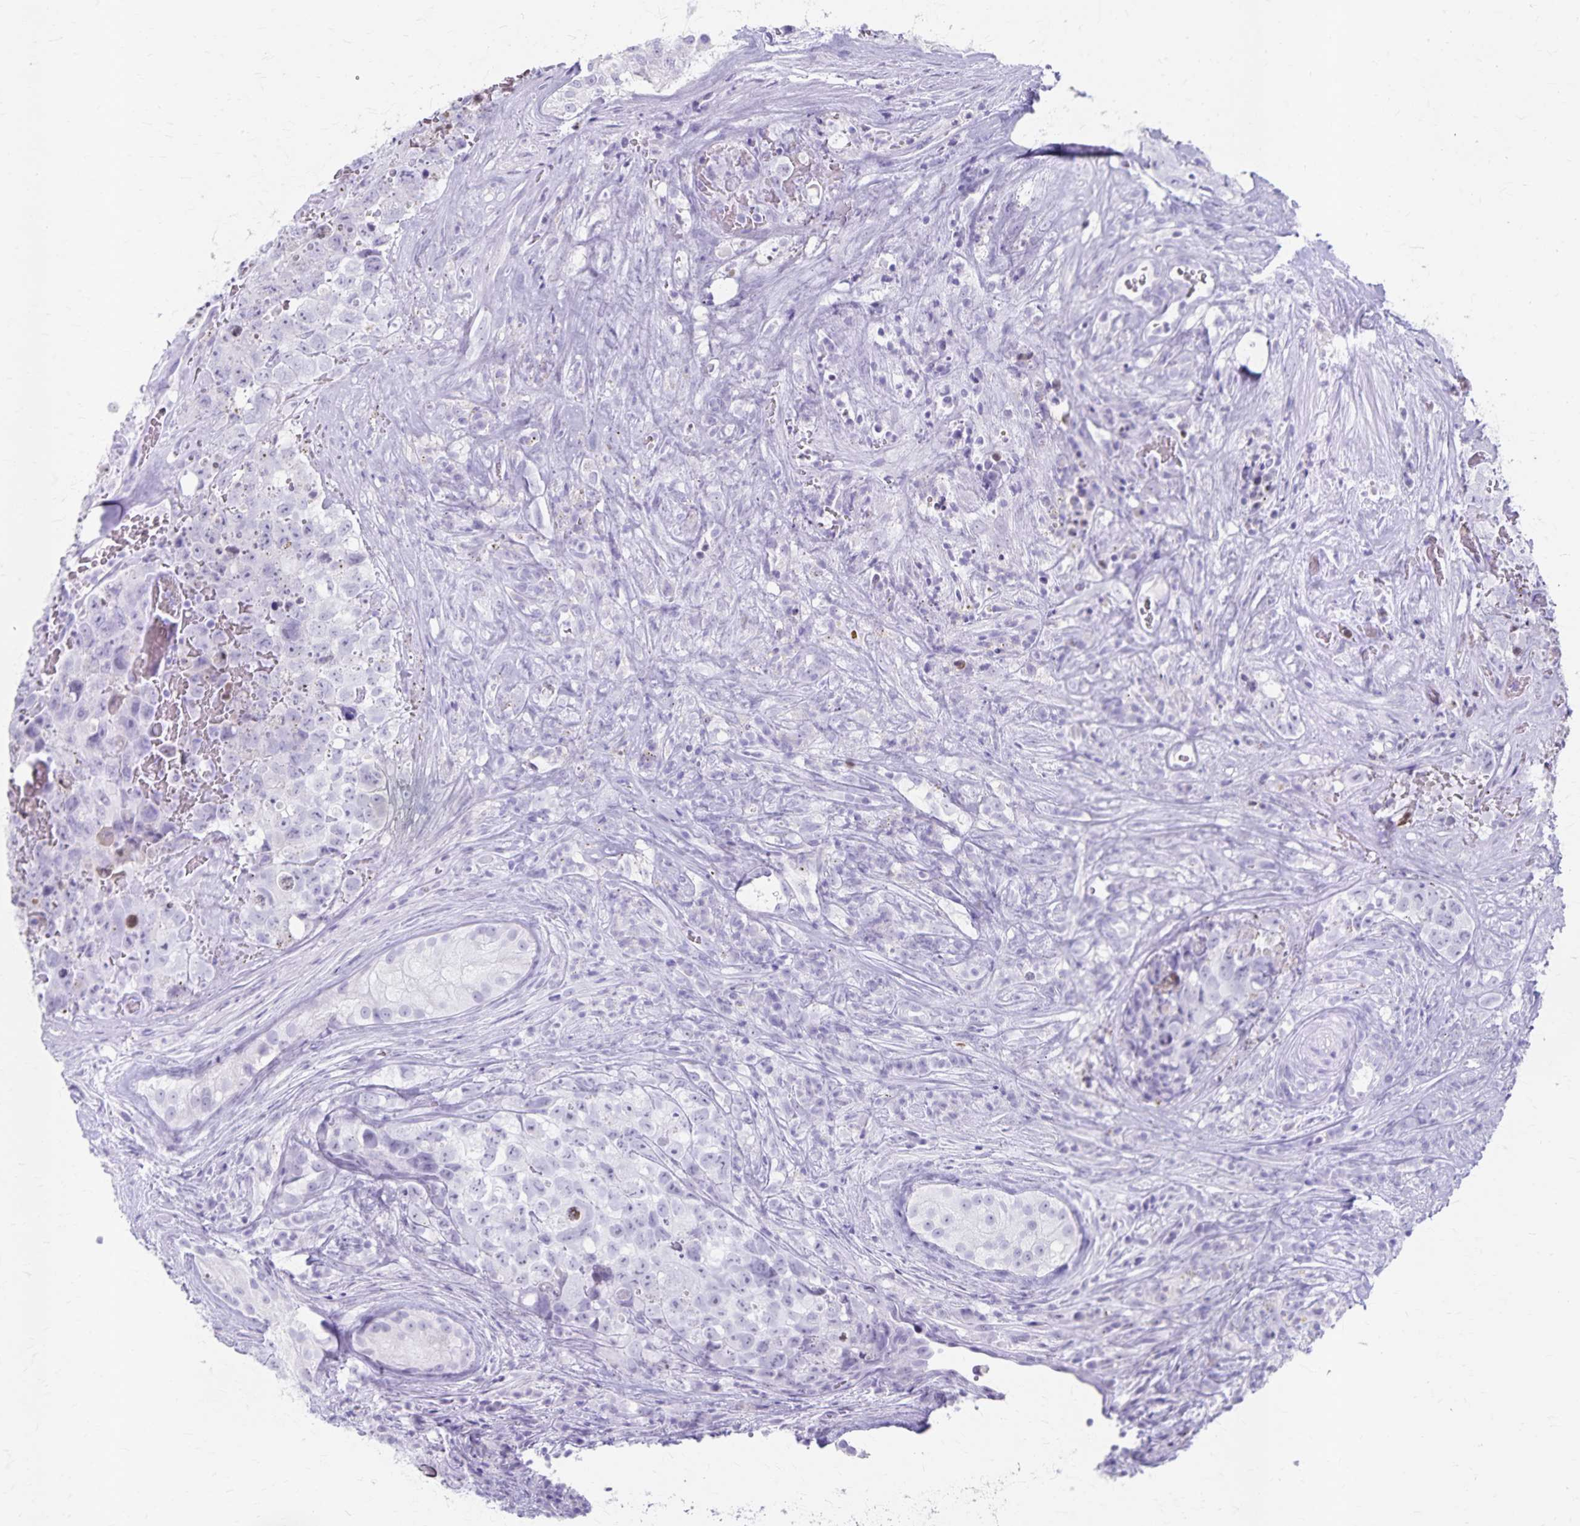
{"staining": {"intensity": "negative", "quantity": "none", "location": "none"}, "tissue": "testis cancer", "cell_type": "Tumor cells", "image_type": "cancer", "snomed": [{"axis": "morphology", "description": "Carcinoma, Embryonal, NOS"}, {"axis": "topography", "description": "Testis"}], "caption": "Protein analysis of embryonal carcinoma (testis) reveals no significant expression in tumor cells.", "gene": "GPBAR1", "patient": {"sex": "male", "age": 18}}